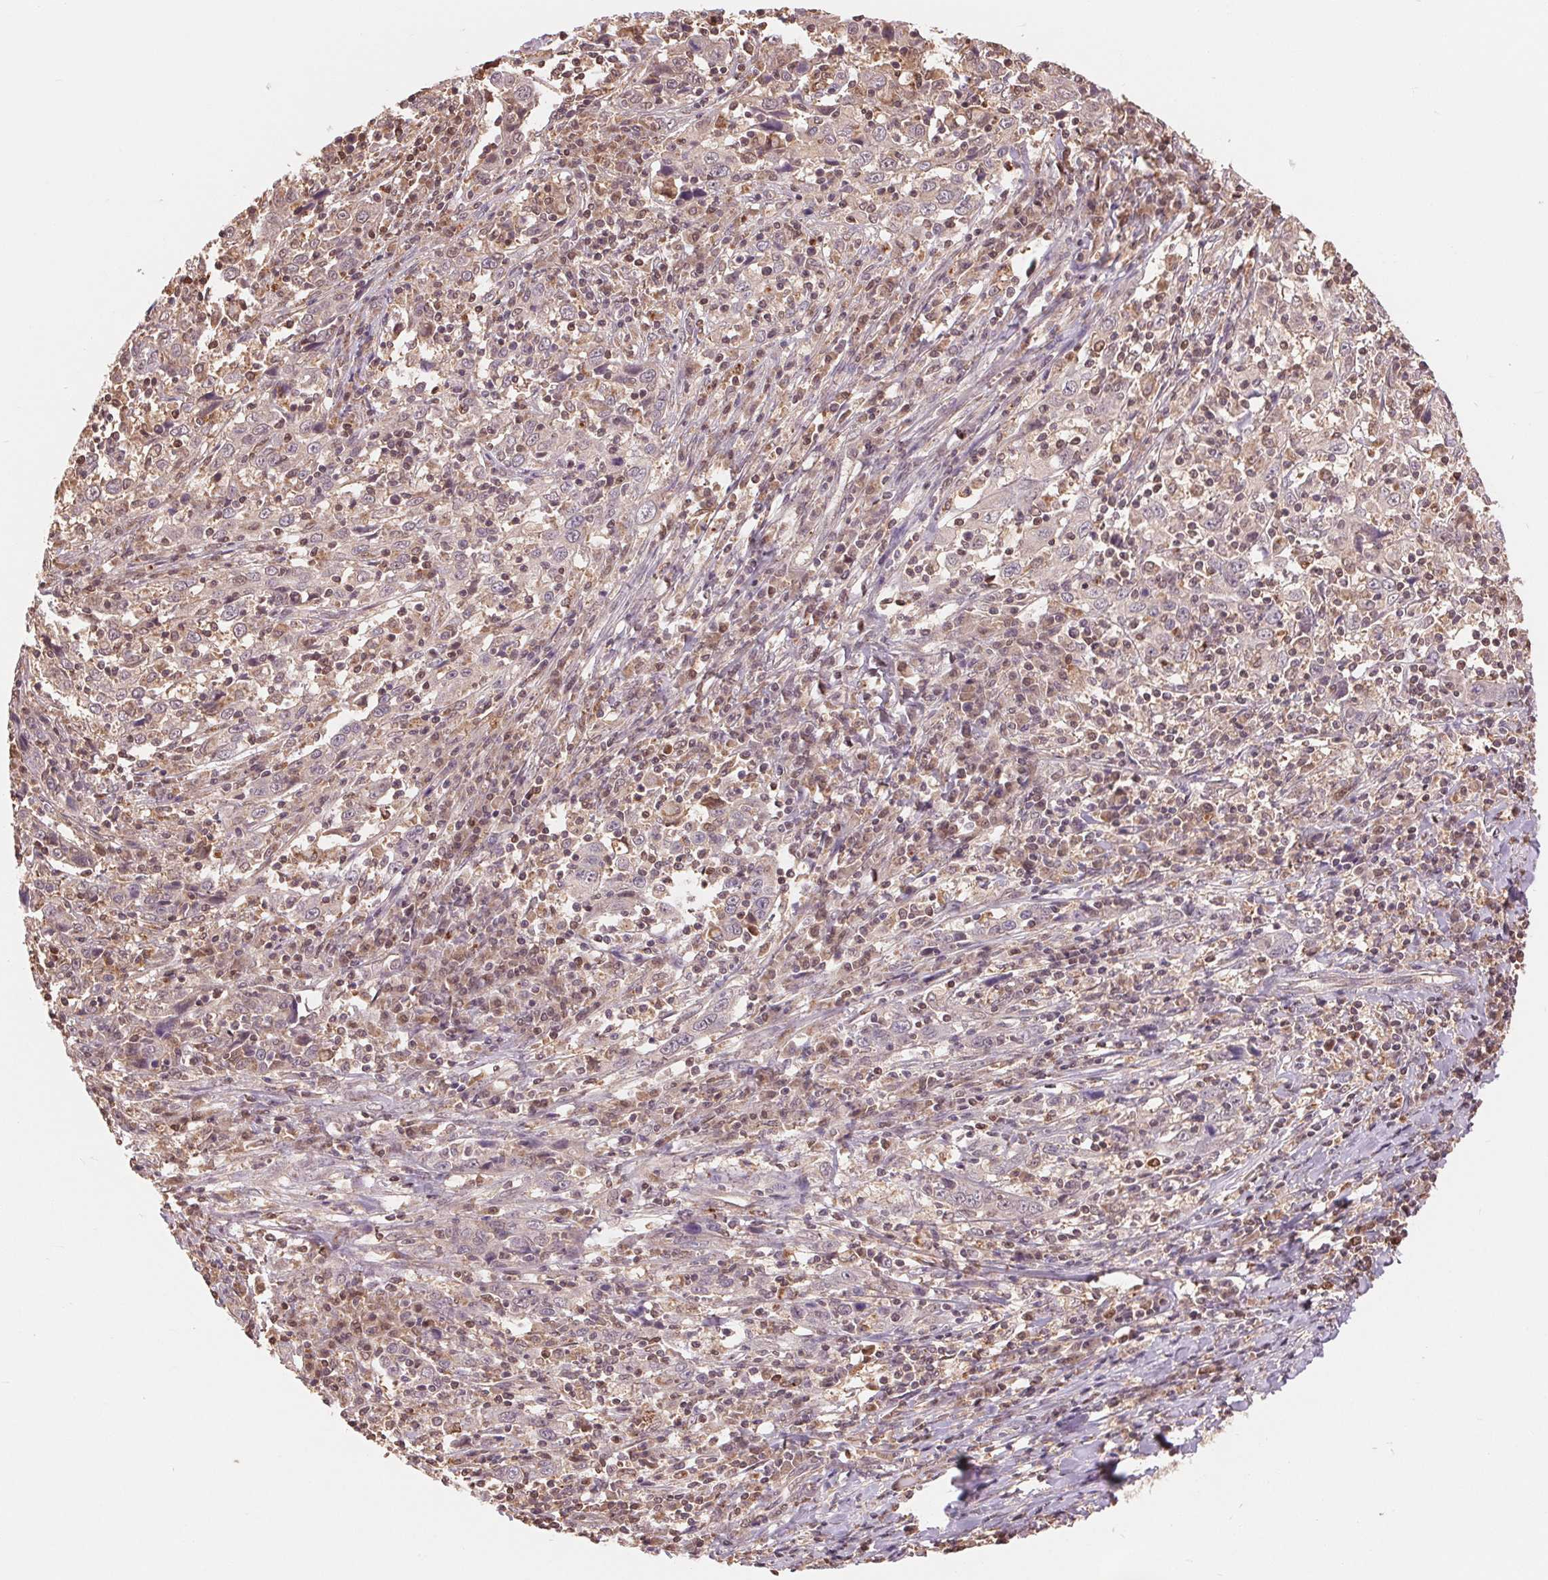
{"staining": {"intensity": "negative", "quantity": "none", "location": "none"}, "tissue": "cervical cancer", "cell_type": "Tumor cells", "image_type": "cancer", "snomed": [{"axis": "morphology", "description": "Squamous cell carcinoma, NOS"}, {"axis": "topography", "description": "Cervix"}], "caption": "IHC of cervical squamous cell carcinoma reveals no positivity in tumor cells. (Brightfield microscopy of DAB (3,3'-diaminobenzidine) immunohistochemistry (IHC) at high magnification).", "gene": "TMEM273", "patient": {"sex": "female", "age": 46}}